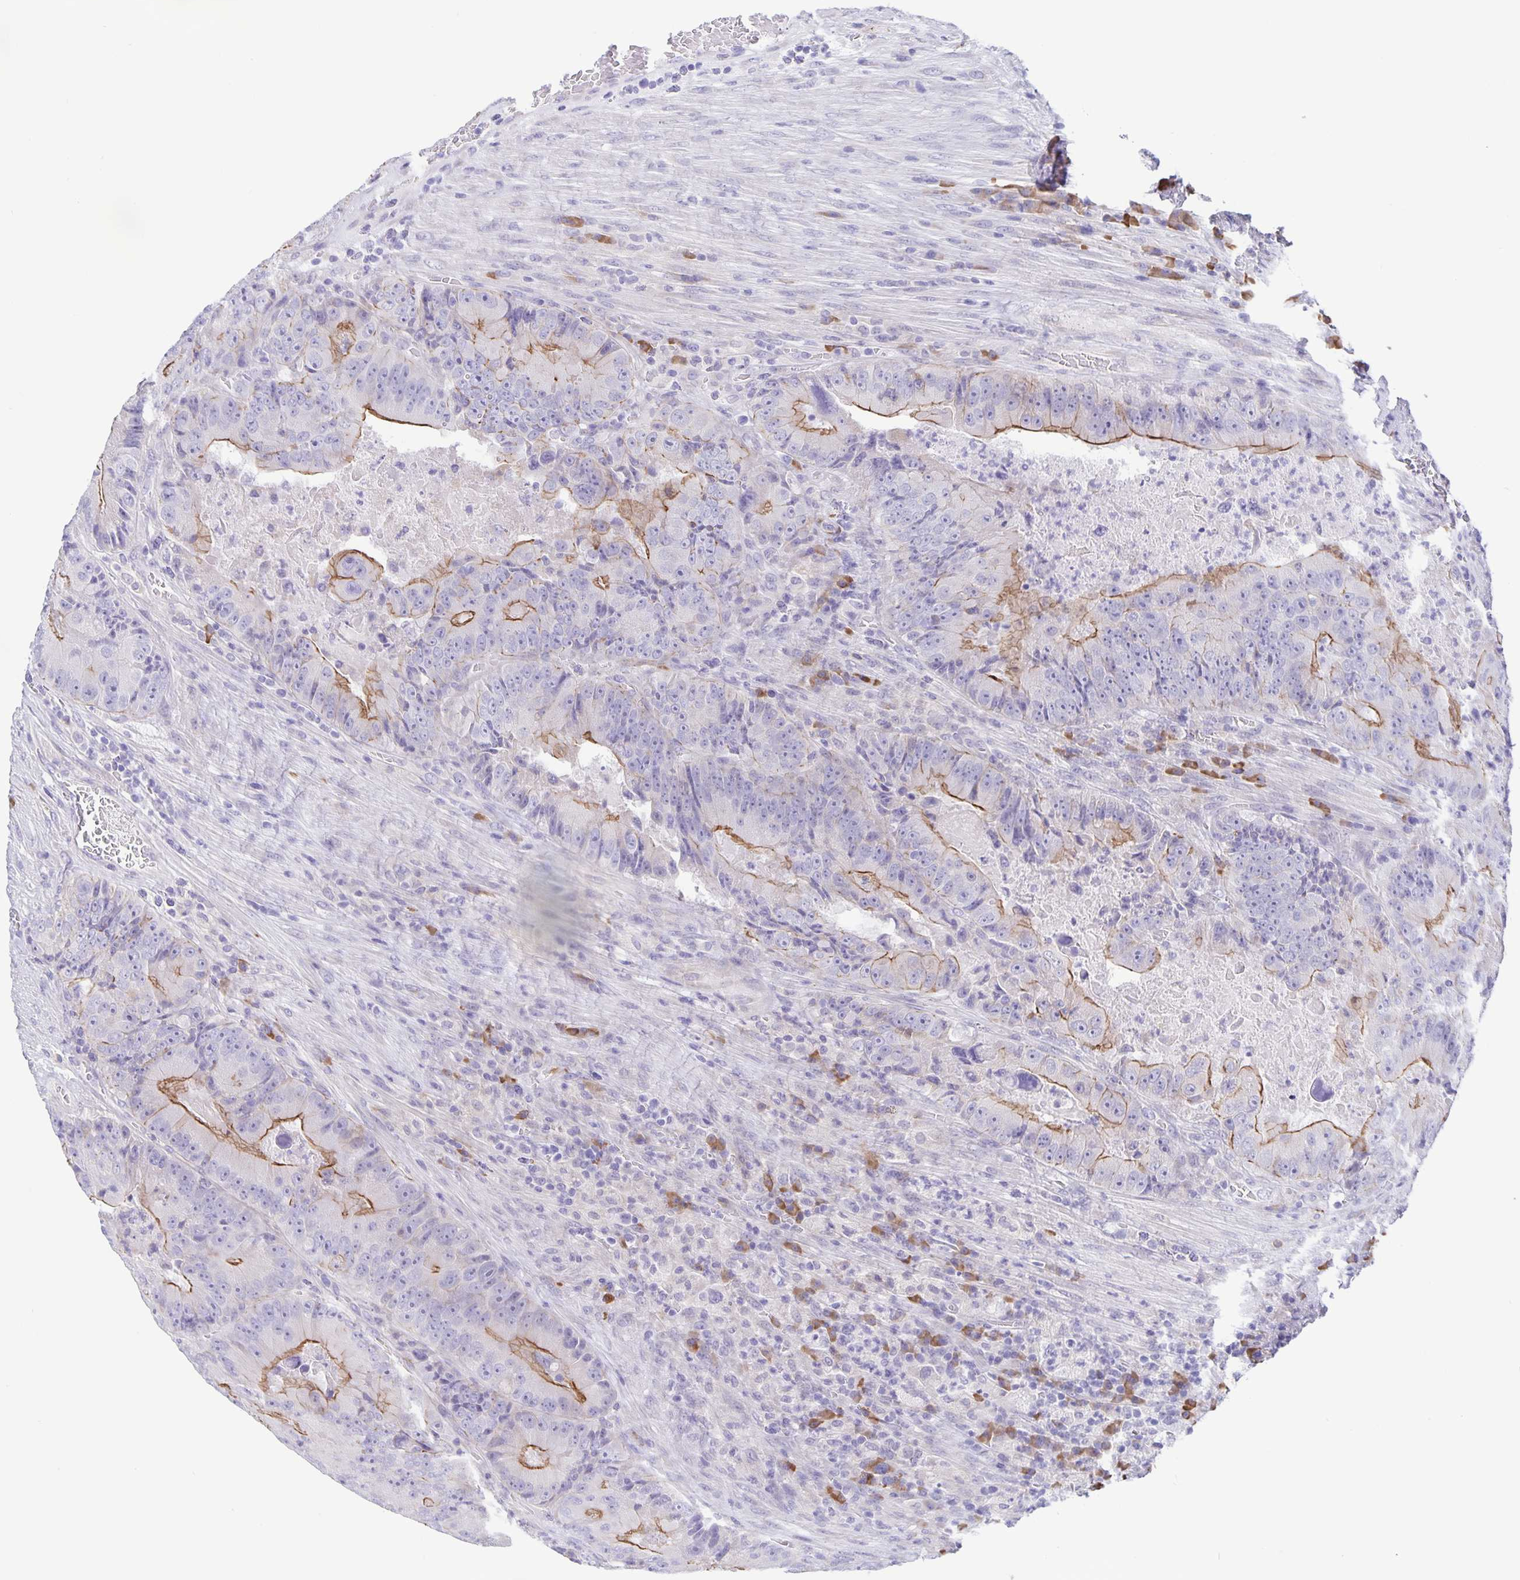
{"staining": {"intensity": "moderate", "quantity": "25%-75%", "location": "cytoplasmic/membranous"}, "tissue": "colorectal cancer", "cell_type": "Tumor cells", "image_type": "cancer", "snomed": [{"axis": "morphology", "description": "Adenocarcinoma, NOS"}, {"axis": "topography", "description": "Colon"}], "caption": "Human colorectal cancer stained with a brown dye demonstrates moderate cytoplasmic/membranous positive staining in about 25%-75% of tumor cells.", "gene": "ERMN", "patient": {"sex": "female", "age": 86}}